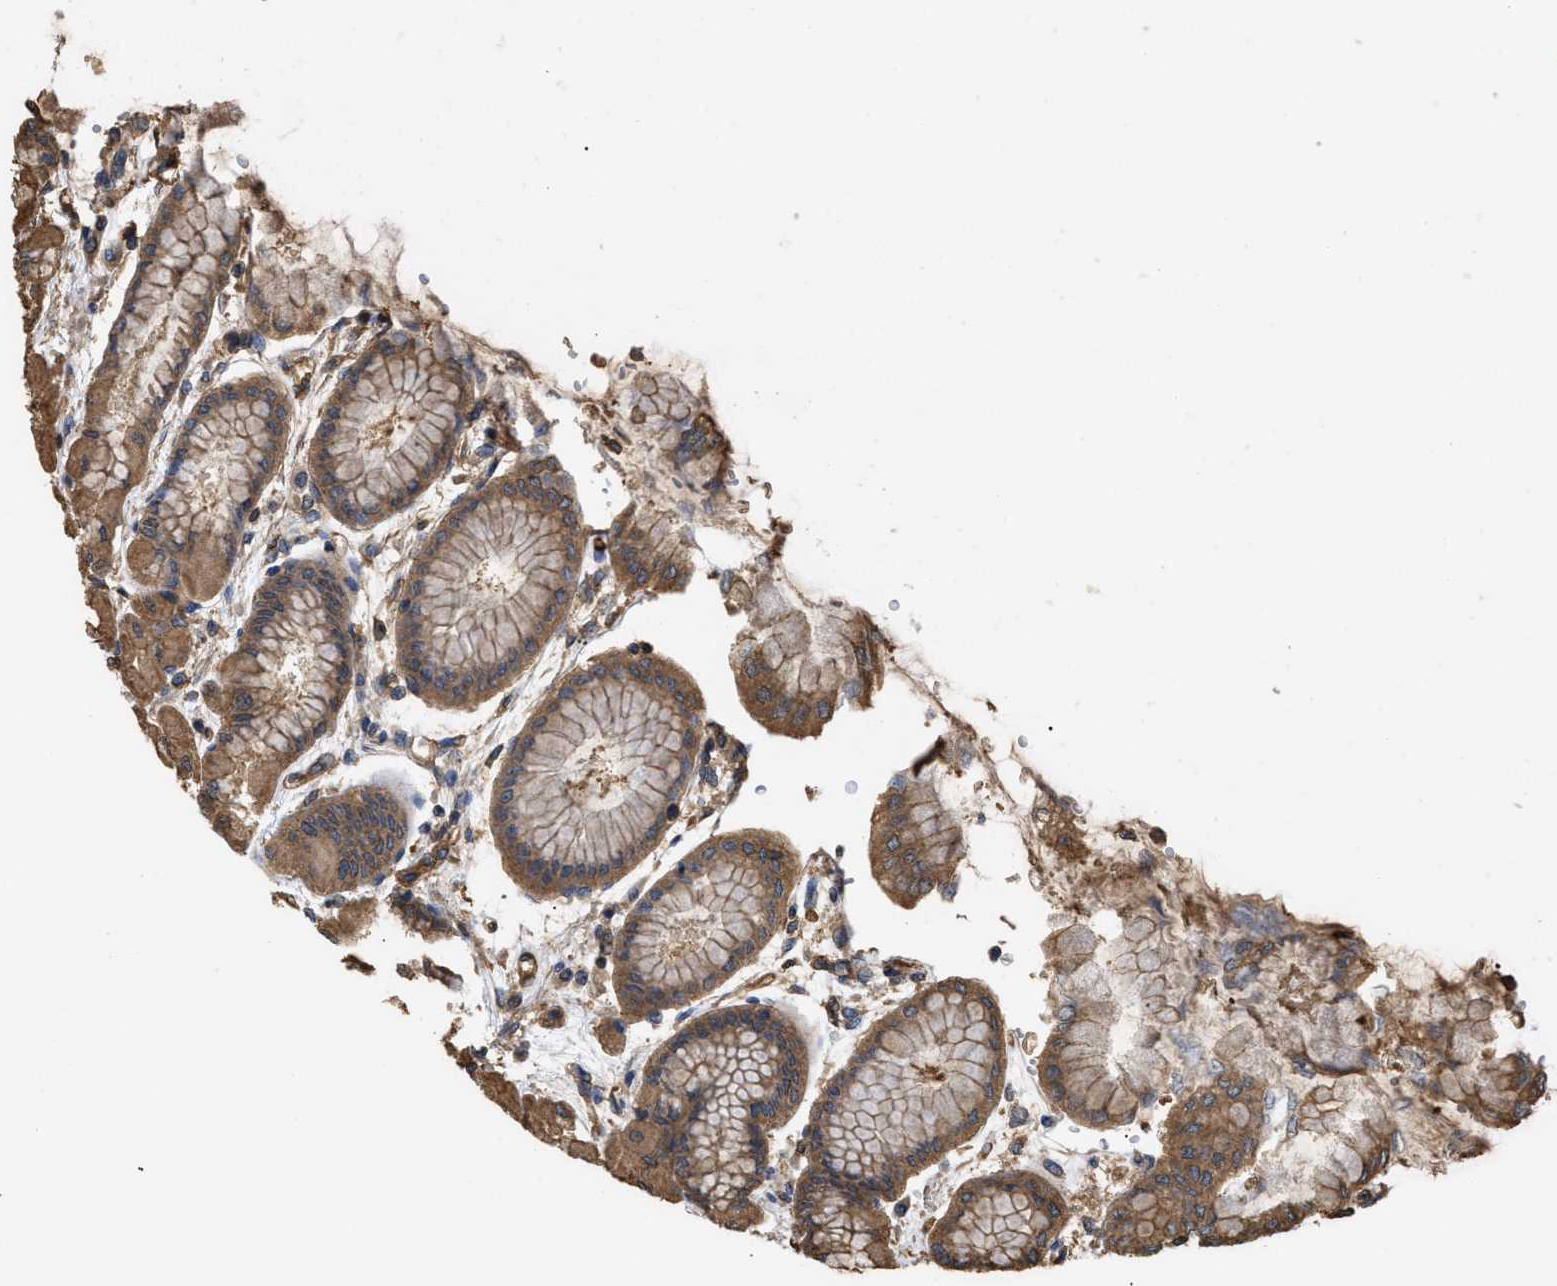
{"staining": {"intensity": "moderate", "quantity": ">75%", "location": "cytoplasmic/membranous"}, "tissue": "stomach", "cell_type": "Glandular cells", "image_type": "normal", "snomed": [{"axis": "morphology", "description": "Normal tissue, NOS"}, {"axis": "topography", "description": "Stomach, upper"}], "caption": "IHC of unremarkable human stomach reveals medium levels of moderate cytoplasmic/membranous expression in about >75% of glandular cells. (DAB (3,3'-diaminobenzidine) = brown stain, brightfield microscopy at high magnification).", "gene": "CALM1", "patient": {"sex": "female", "age": 56}}